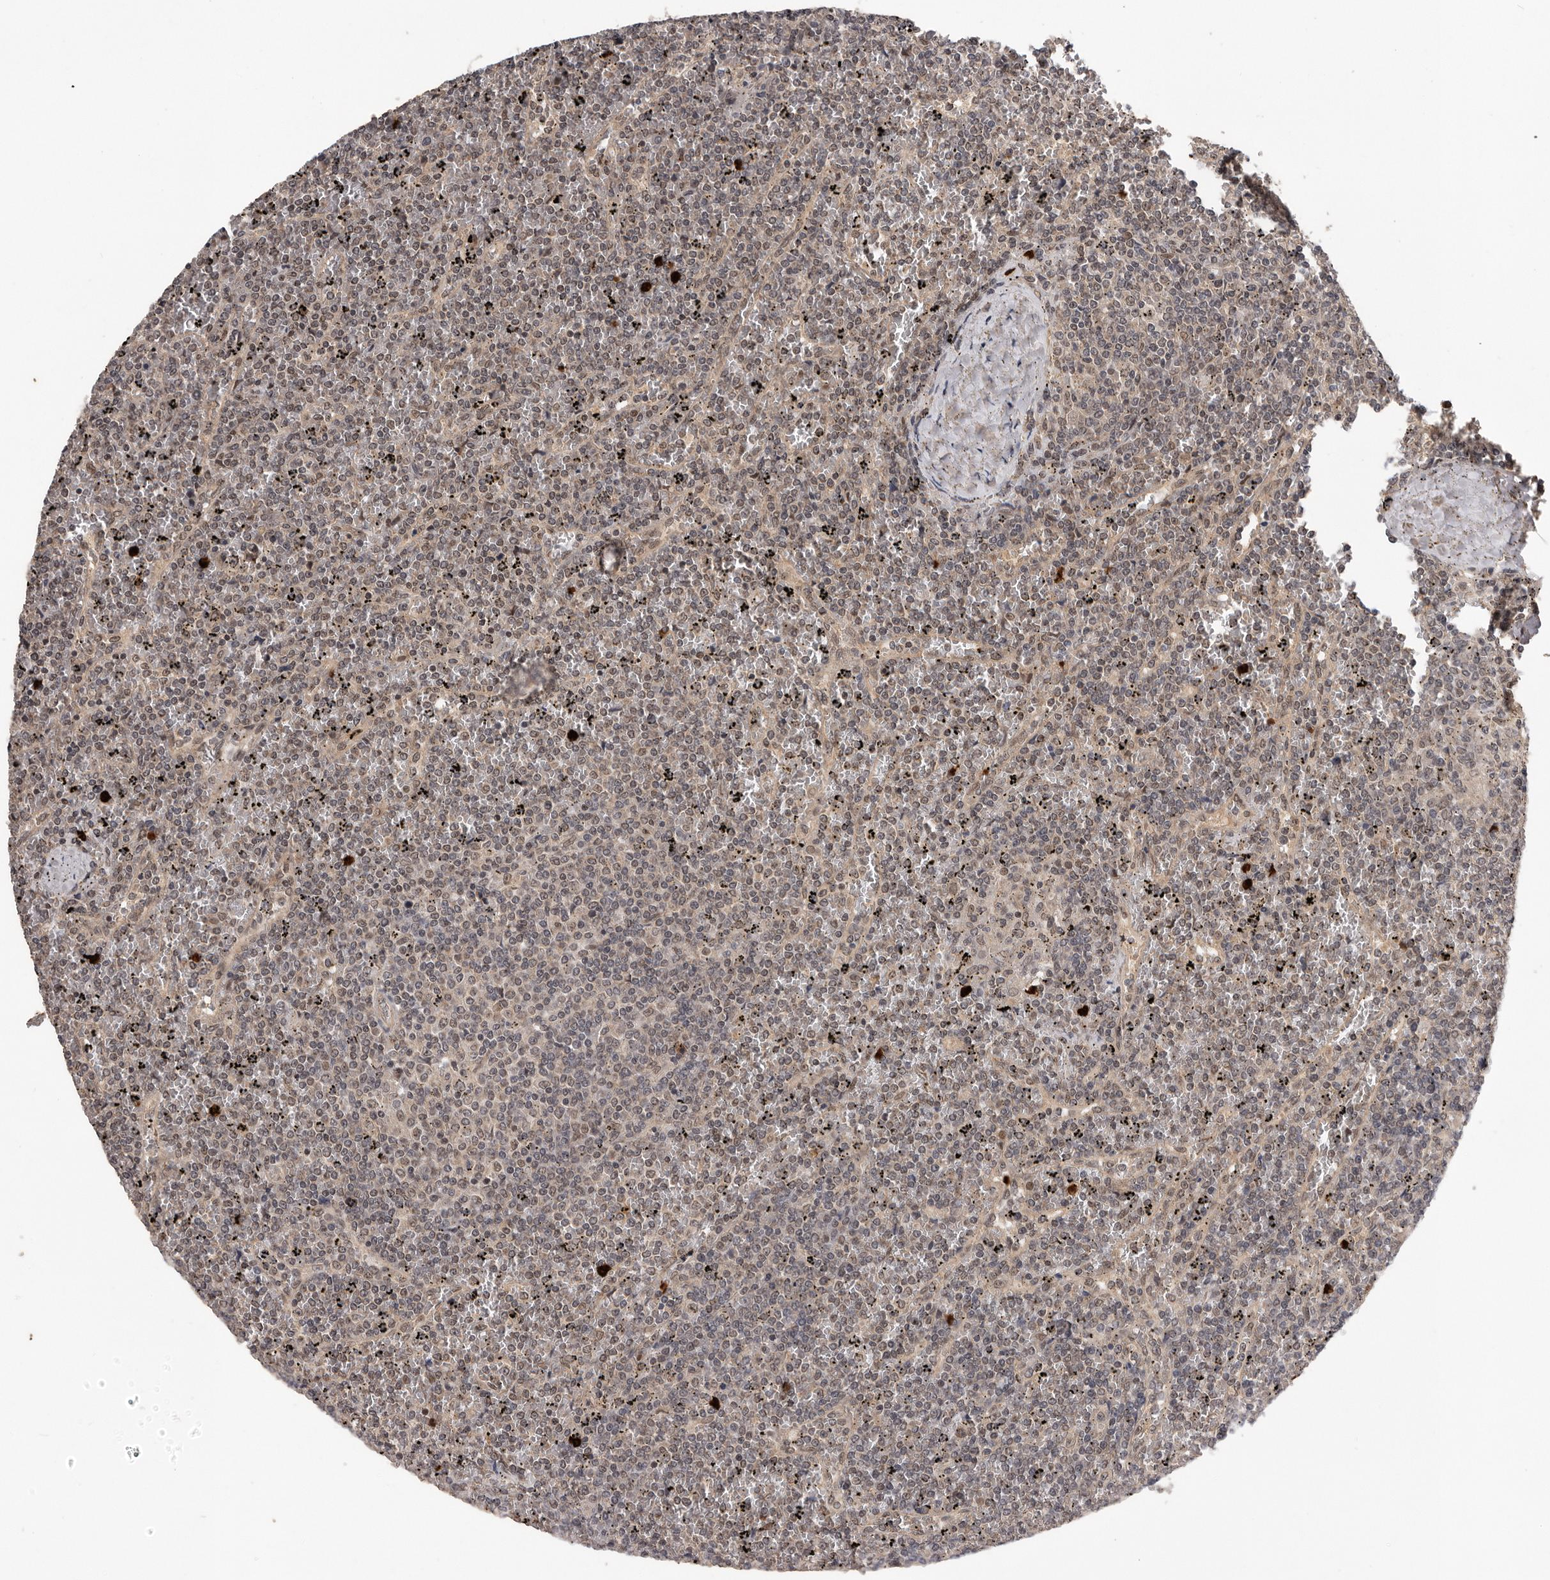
{"staining": {"intensity": "weak", "quantity": "<25%", "location": "nuclear"}, "tissue": "lymphoma", "cell_type": "Tumor cells", "image_type": "cancer", "snomed": [{"axis": "morphology", "description": "Malignant lymphoma, non-Hodgkin's type, Low grade"}, {"axis": "topography", "description": "Spleen"}], "caption": "This is a micrograph of IHC staining of lymphoma, which shows no expression in tumor cells.", "gene": "VPS37A", "patient": {"sex": "female", "age": 19}}